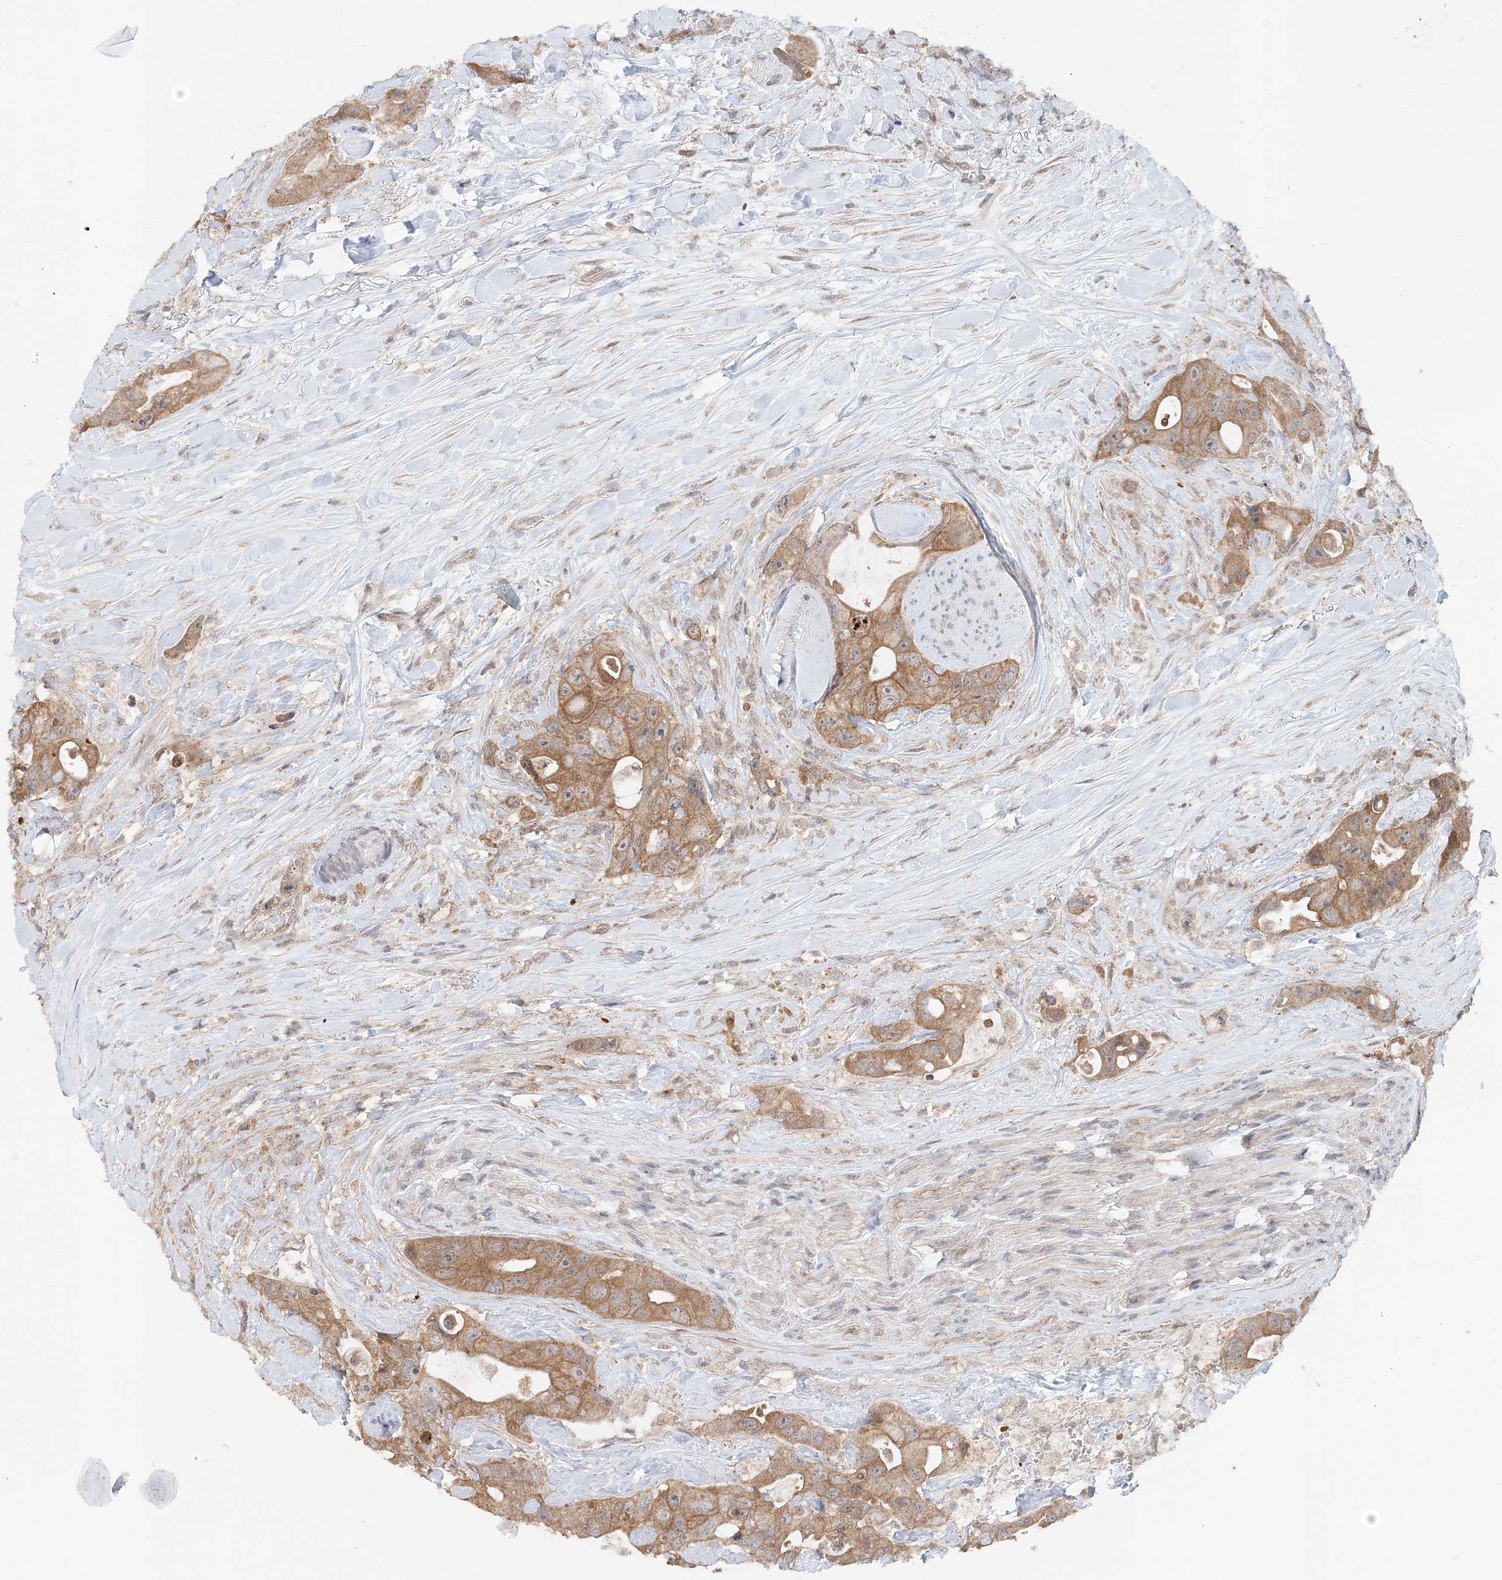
{"staining": {"intensity": "moderate", "quantity": ">75%", "location": "cytoplasmic/membranous"}, "tissue": "colorectal cancer", "cell_type": "Tumor cells", "image_type": "cancer", "snomed": [{"axis": "morphology", "description": "Adenocarcinoma, NOS"}, {"axis": "topography", "description": "Colon"}], "caption": "Colorectal cancer stained with DAB IHC exhibits medium levels of moderate cytoplasmic/membranous staining in about >75% of tumor cells.", "gene": "FBXO38", "patient": {"sex": "female", "age": 46}}